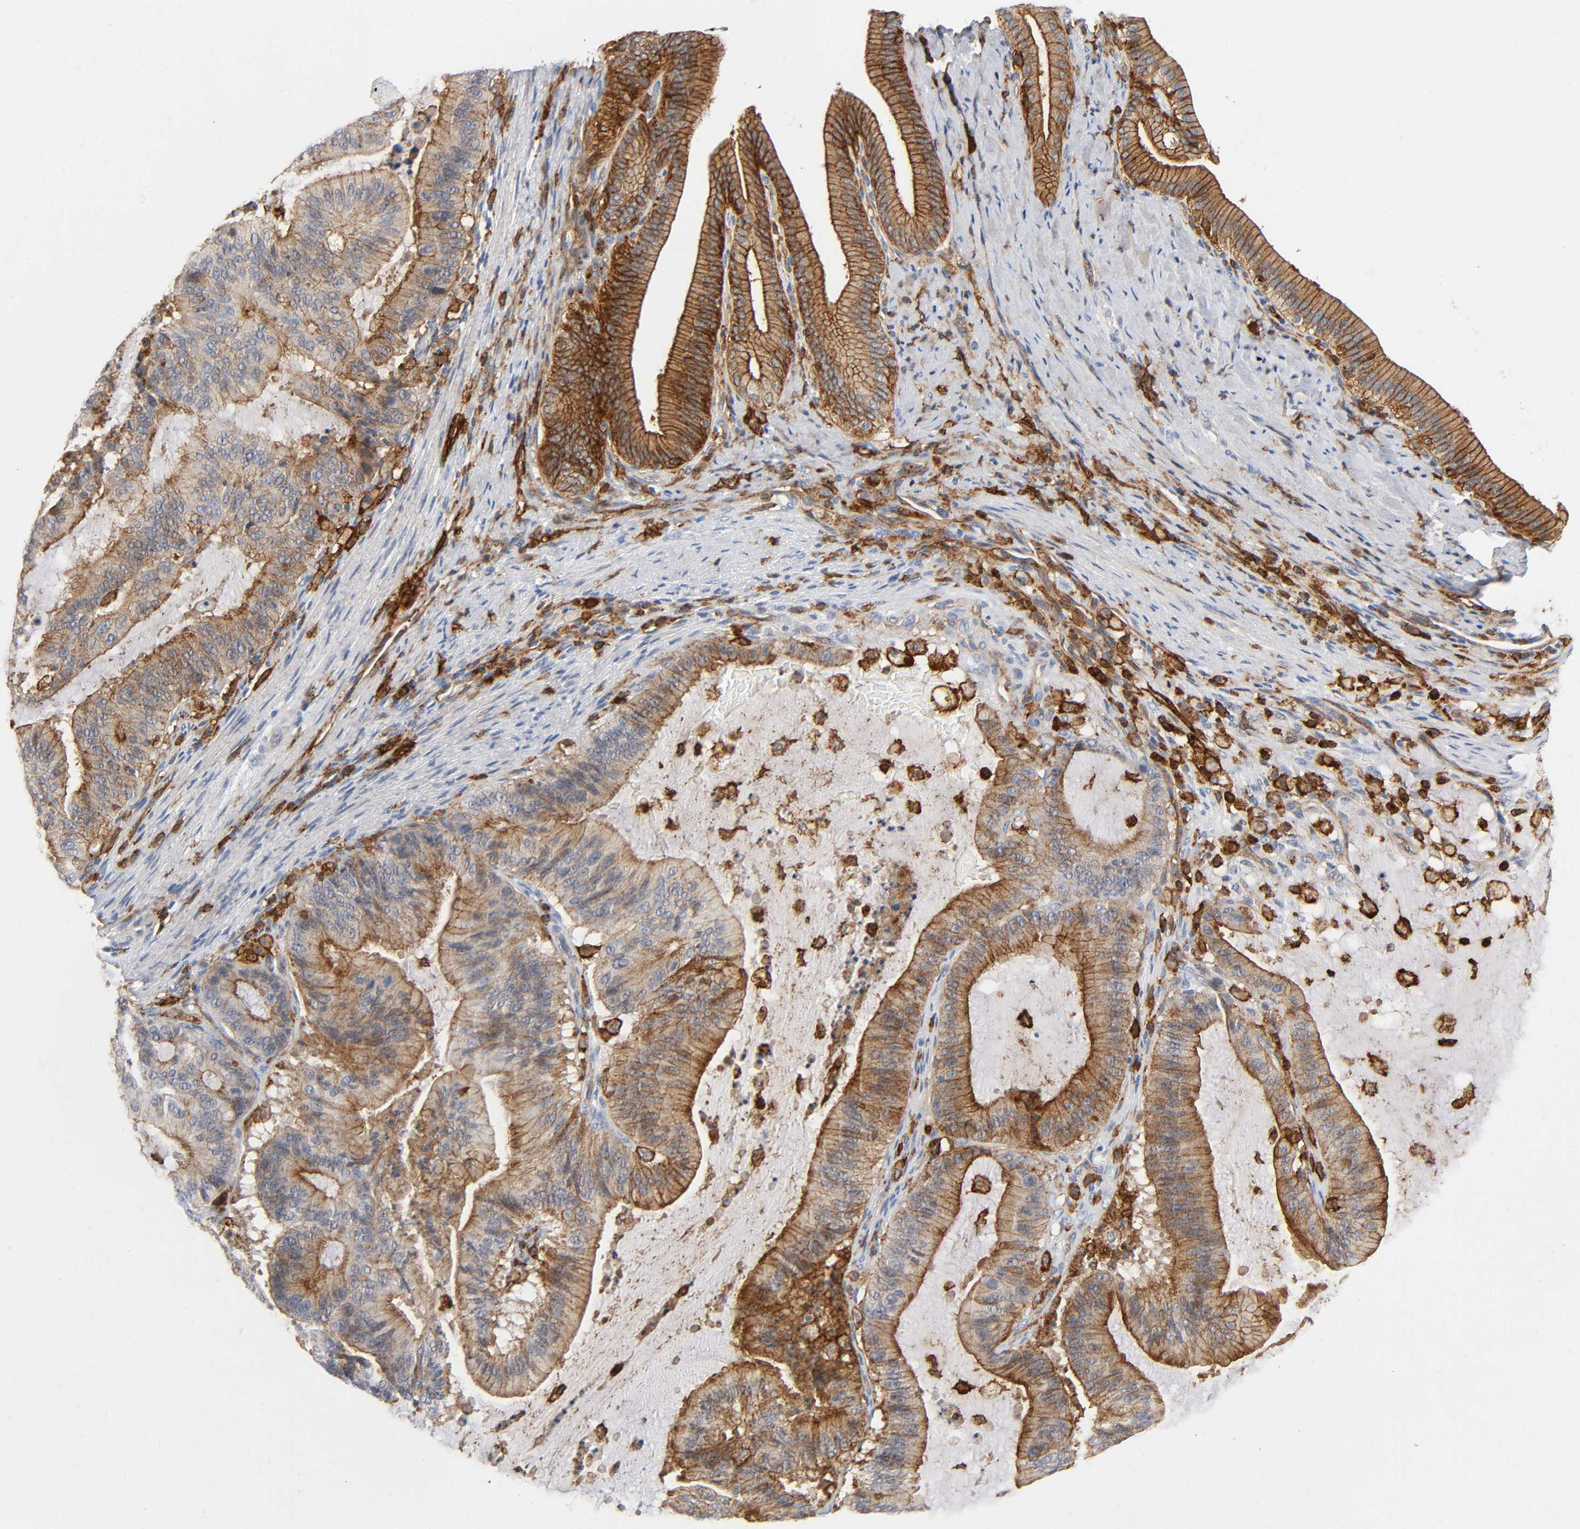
{"staining": {"intensity": "moderate", "quantity": "25%-75%", "location": "cytoplasmic/membranous"}, "tissue": "liver cancer", "cell_type": "Tumor cells", "image_type": "cancer", "snomed": [{"axis": "morphology", "description": "Cholangiocarcinoma"}, {"axis": "topography", "description": "Liver"}], "caption": "The histopathology image exhibits staining of liver cancer (cholangiocarcinoma), revealing moderate cytoplasmic/membranous protein staining (brown color) within tumor cells.", "gene": "LYN", "patient": {"sex": "female", "age": 73}}